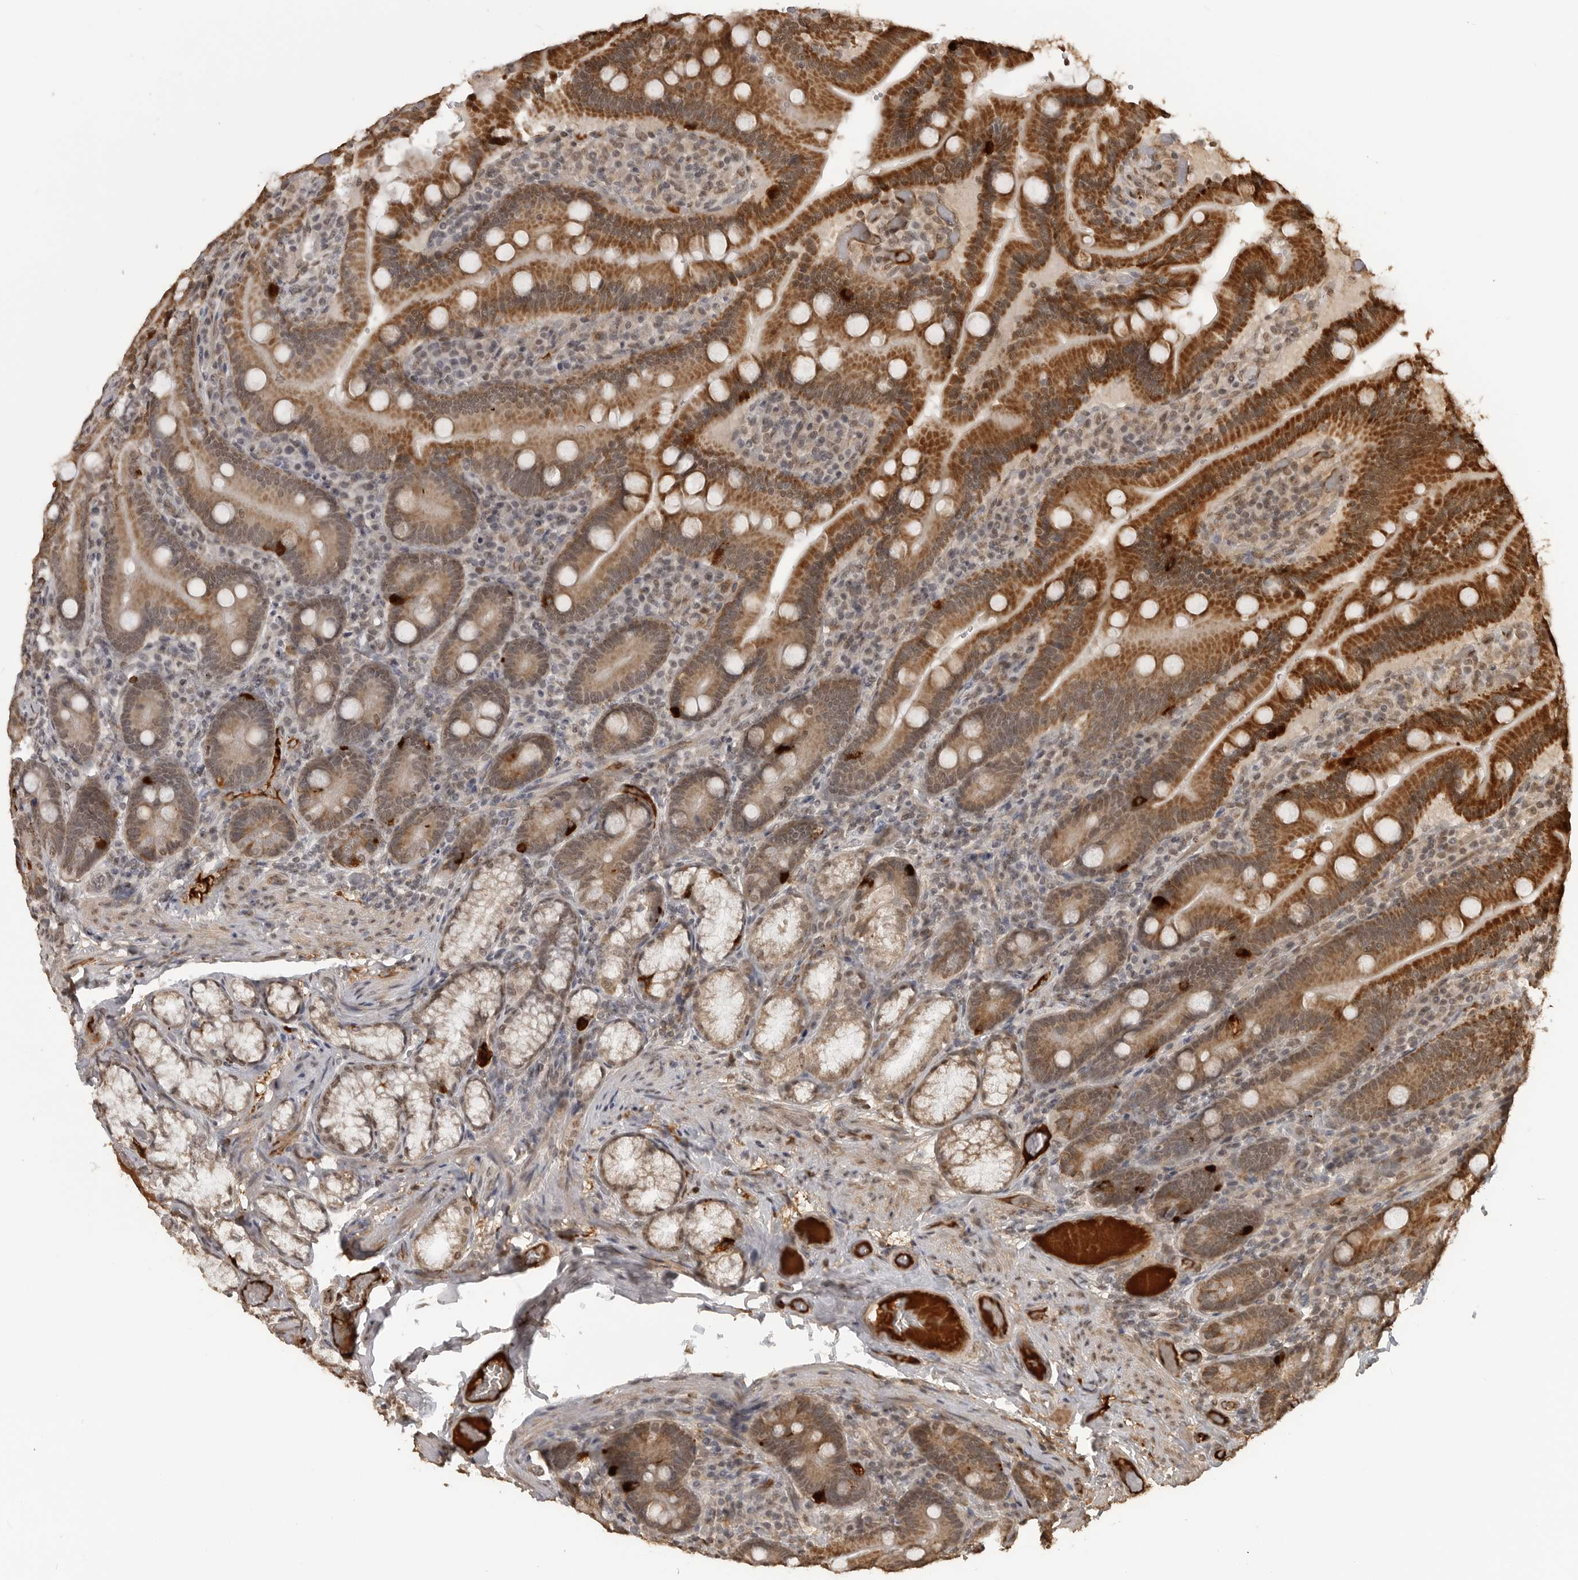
{"staining": {"intensity": "moderate", "quantity": ">75%", "location": "cytoplasmic/membranous"}, "tissue": "duodenum", "cell_type": "Glandular cells", "image_type": "normal", "snomed": [{"axis": "morphology", "description": "Normal tissue, NOS"}, {"axis": "topography", "description": "Duodenum"}], "caption": "Immunohistochemistry (IHC) of unremarkable duodenum shows medium levels of moderate cytoplasmic/membranous positivity in approximately >75% of glandular cells.", "gene": "CLOCK", "patient": {"sex": "female", "age": 62}}